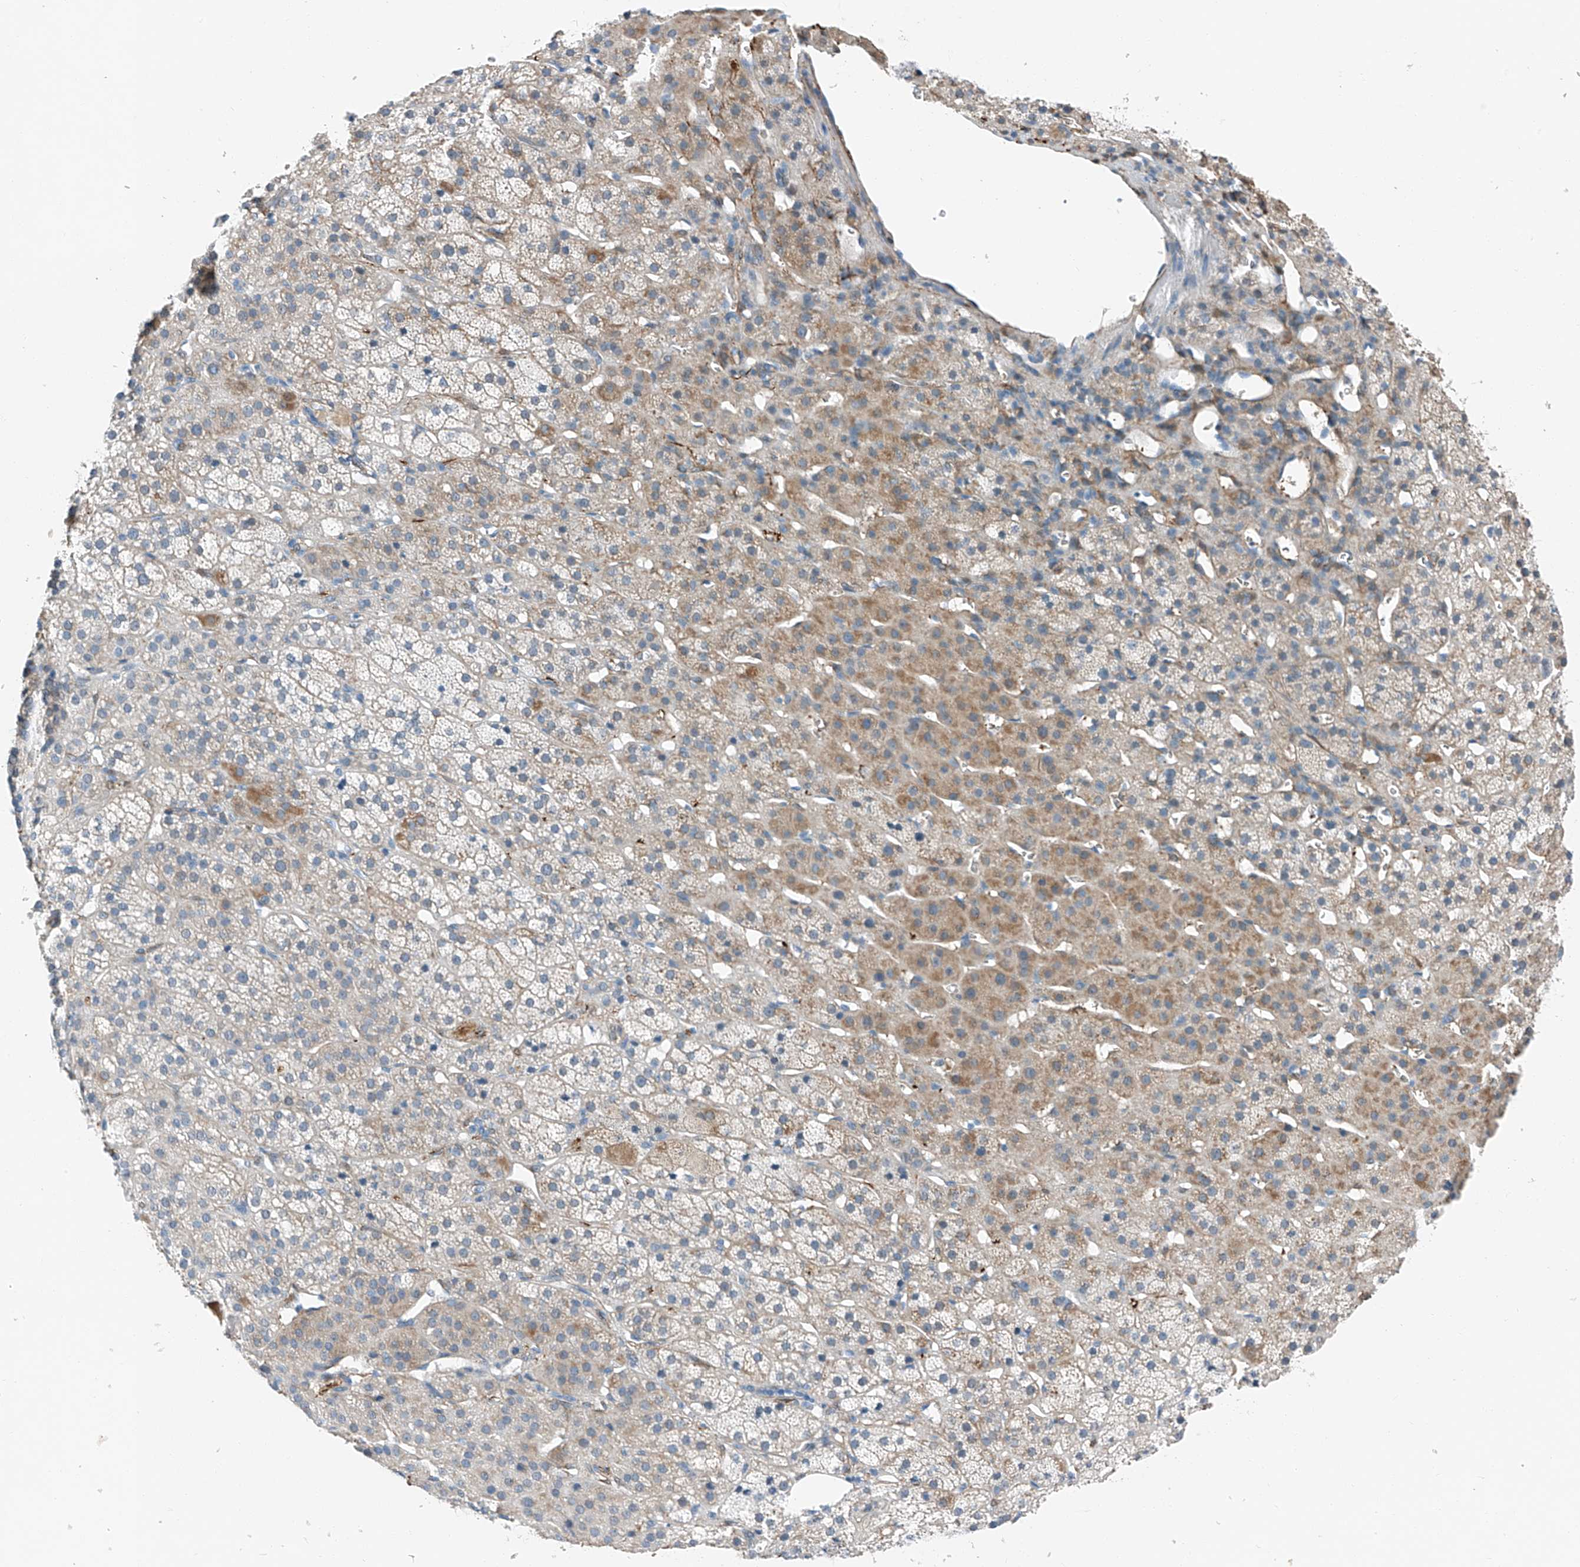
{"staining": {"intensity": "moderate", "quantity": "<25%", "location": "cytoplasmic/membranous"}, "tissue": "adrenal gland", "cell_type": "Glandular cells", "image_type": "normal", "snomed": [{"axis": "morphology", "description": "Normal tissue, NOS"}, {"axis": "topography", "description": "Adrenal gland"}], "caption": "DAB immunohistochemical staining of benign adrenal gland exhibits moderate cytoplasmic/membranous protein positivity in about <25% of glandular cells.", "gene": "MDGA1", "patient": {"sex": "female", "age": 57}}